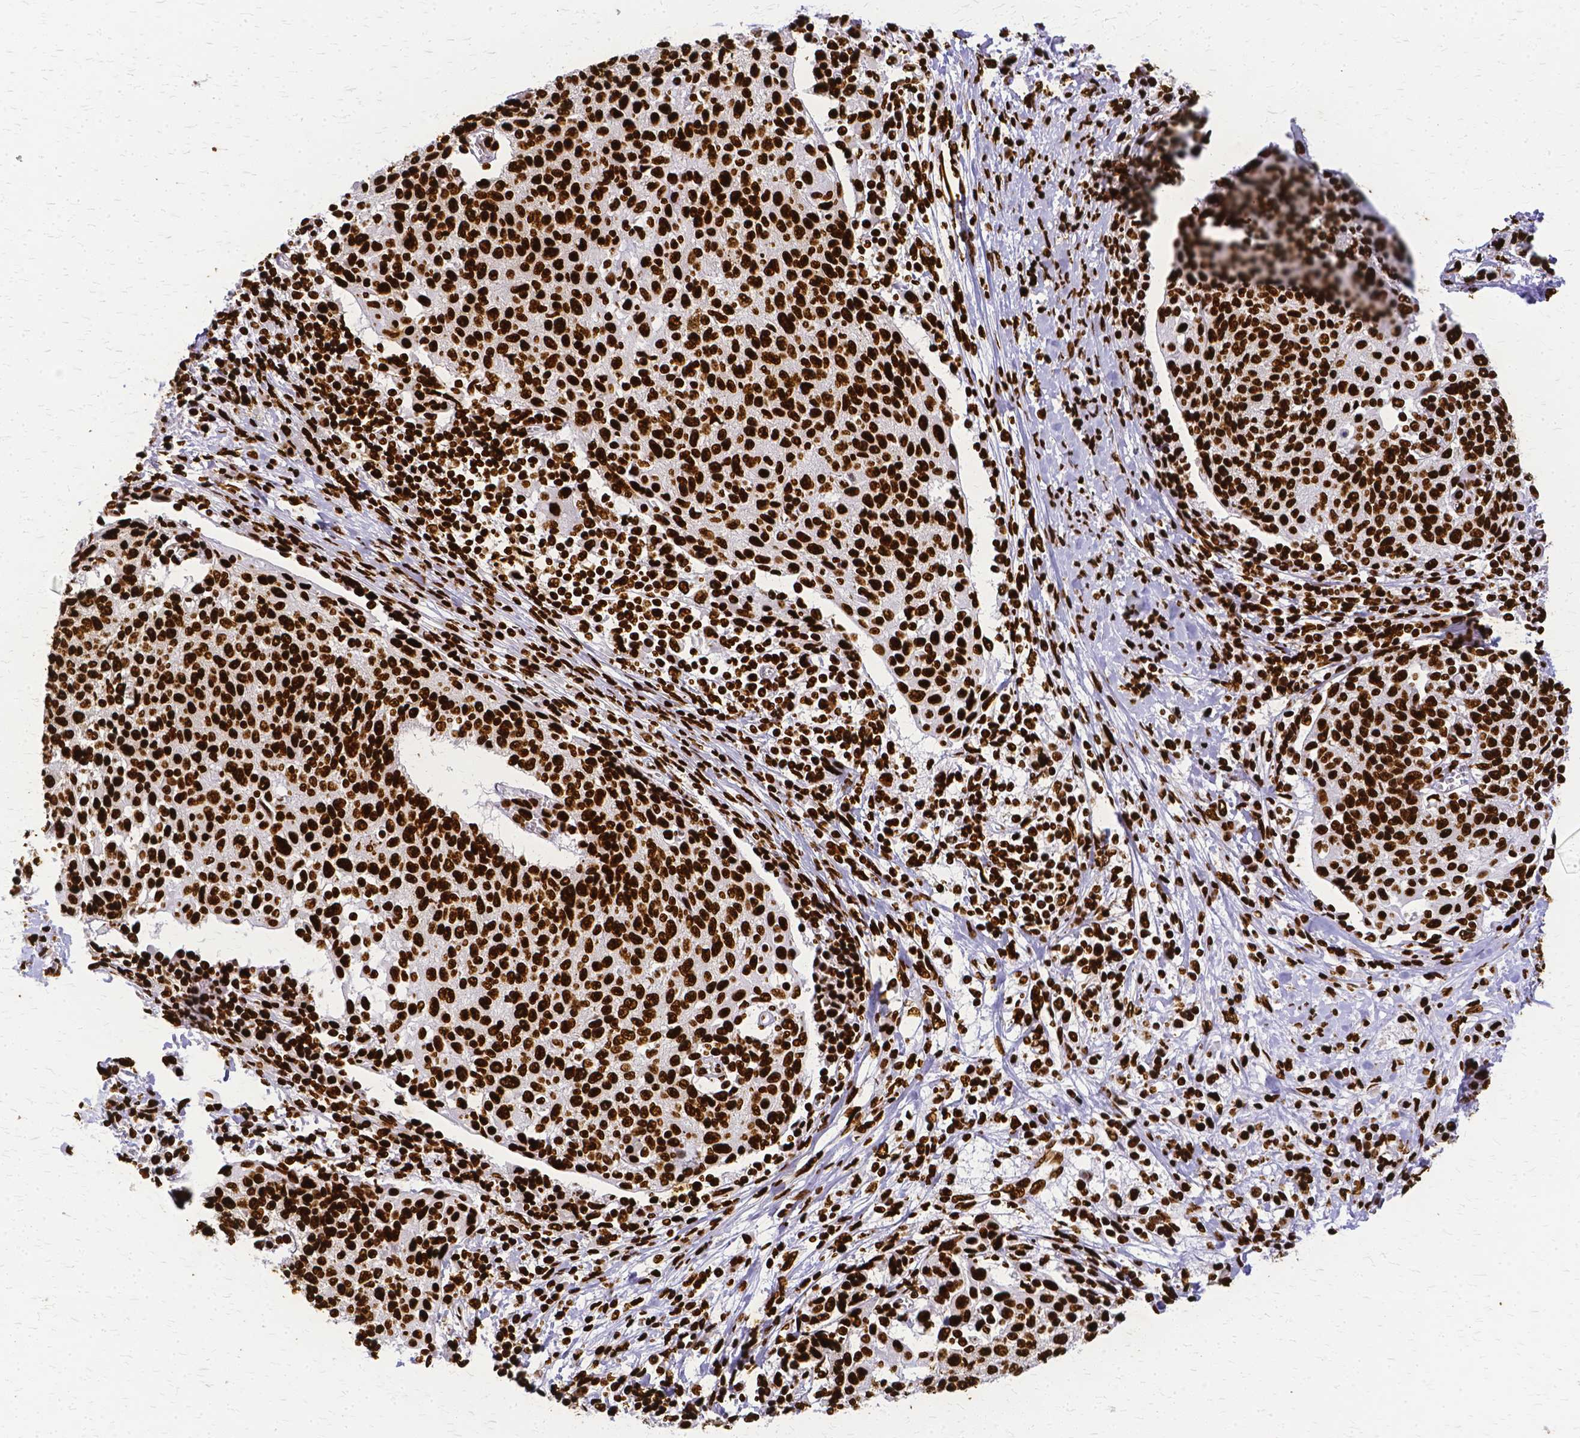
{"staining": {"intensity": "strong", "quantity": ">75%", "location": "nuclear"}, "tissue": "cervical cancer", "cell_type": "Tumor cells", "image_type": "cancer", "snomed": [{"axis": "morphology", "description": "Squamous cell carcinoma, NOS"}, {"axis": "topography", "description": "Cervix"}], "caption": "Squamous cell carcinoma (cervical) stained for a protein (brown) shows strong nuclear positive positivity in approximately >75% of tumor cells.", "gene": "SFPQ", "patient": {"sex": "female", "age": 52}}